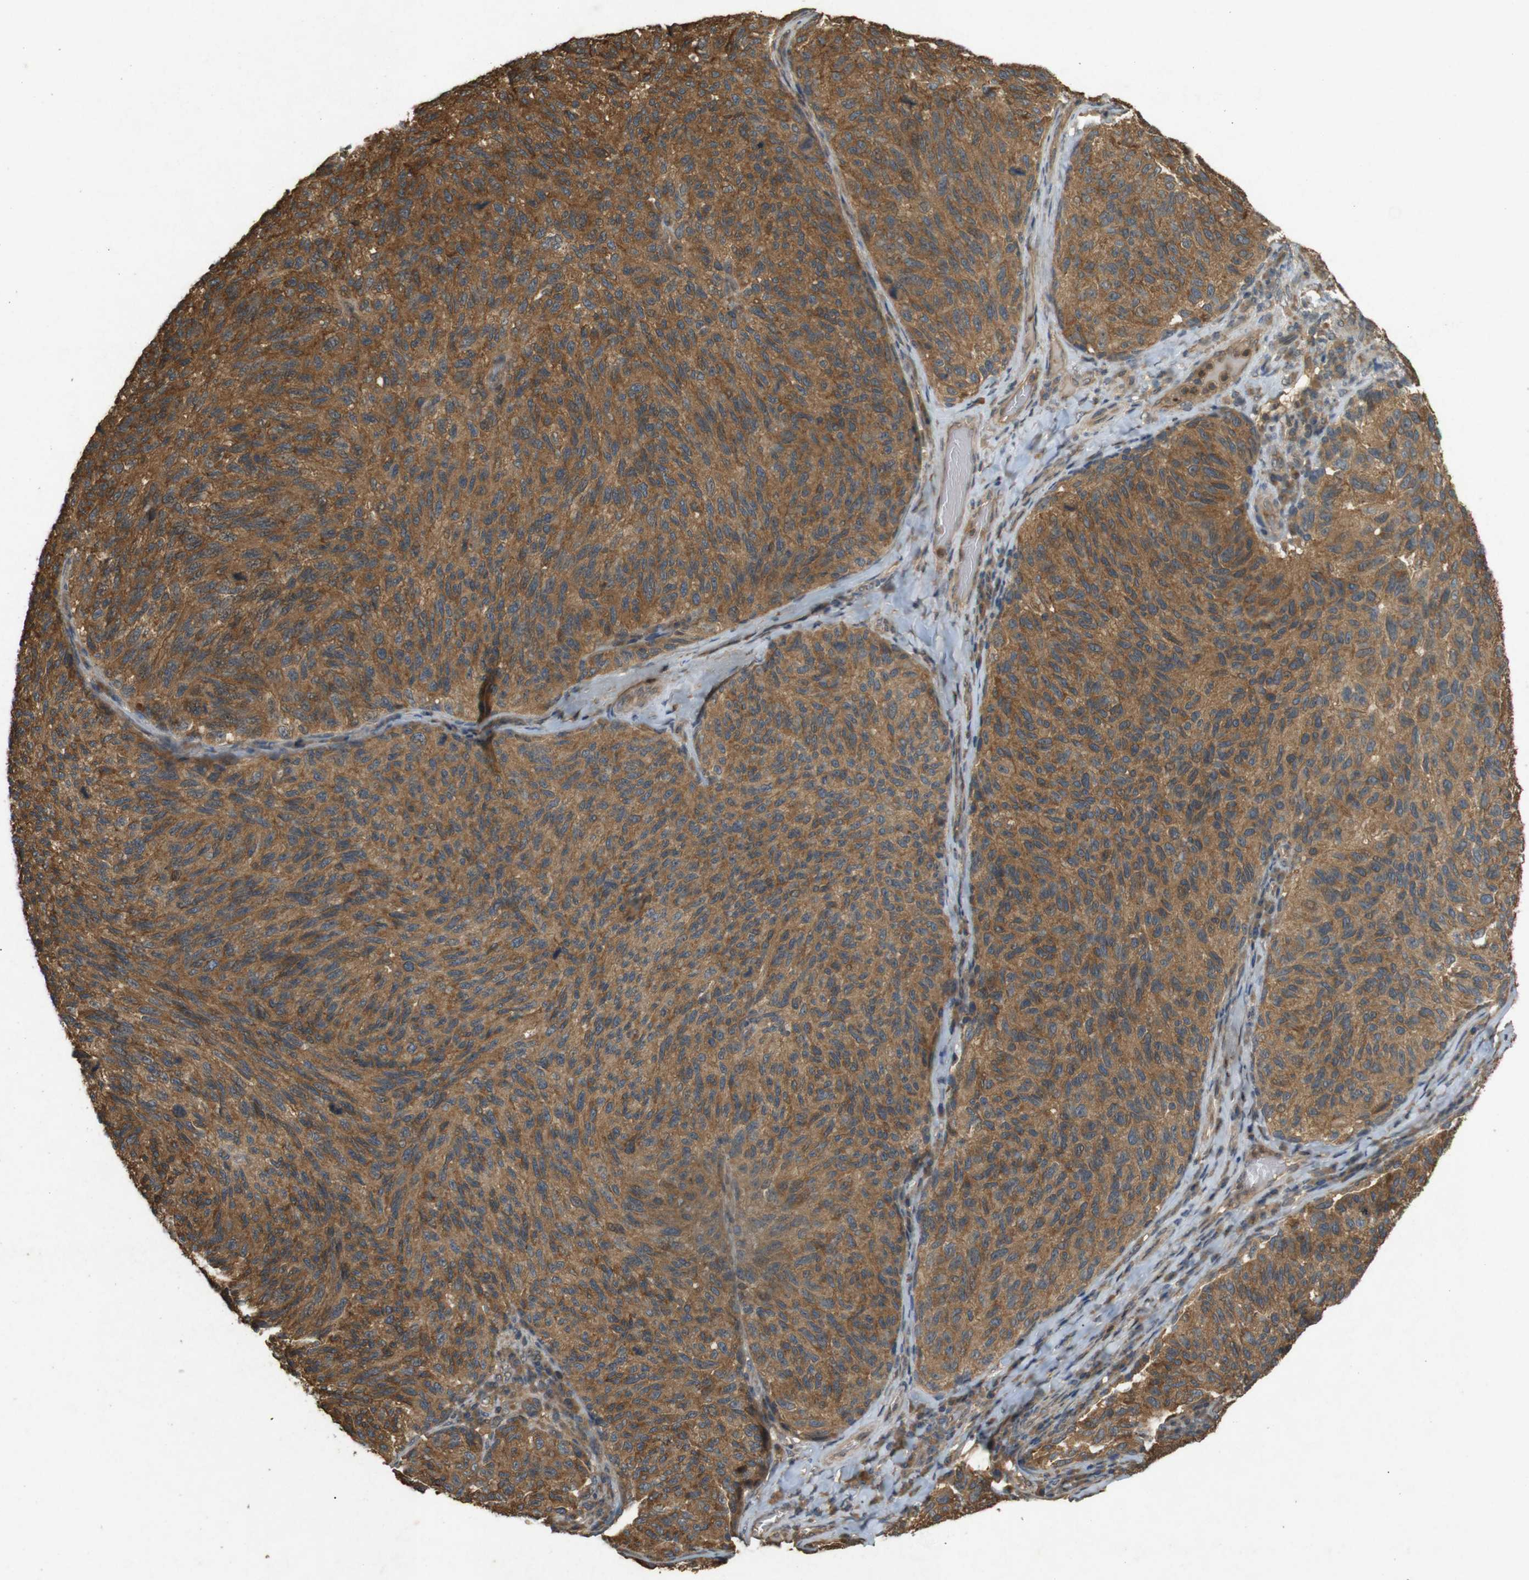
{"staining": {"intensity": "moderate", "quantity": ">75%", "location": "cytoplasmic/membranous"}, "tissue": "melanoma", "cell_type": "Tumor cells", "image_type": "cancer", "snomed": [{"axis": "morphology", "description": "Malignant melanoma, NOS"}, {"axis": "topography", "description": "Skin"}], "caption": "Immunohistochemistry (IHC) of human malignant melanoma shows medium levels of moderate cytoplasmic/membranous staining in approximately >75% of tumor cells.", "gene": "TAP1", "patient": {"sex": "female", "age": 73}}